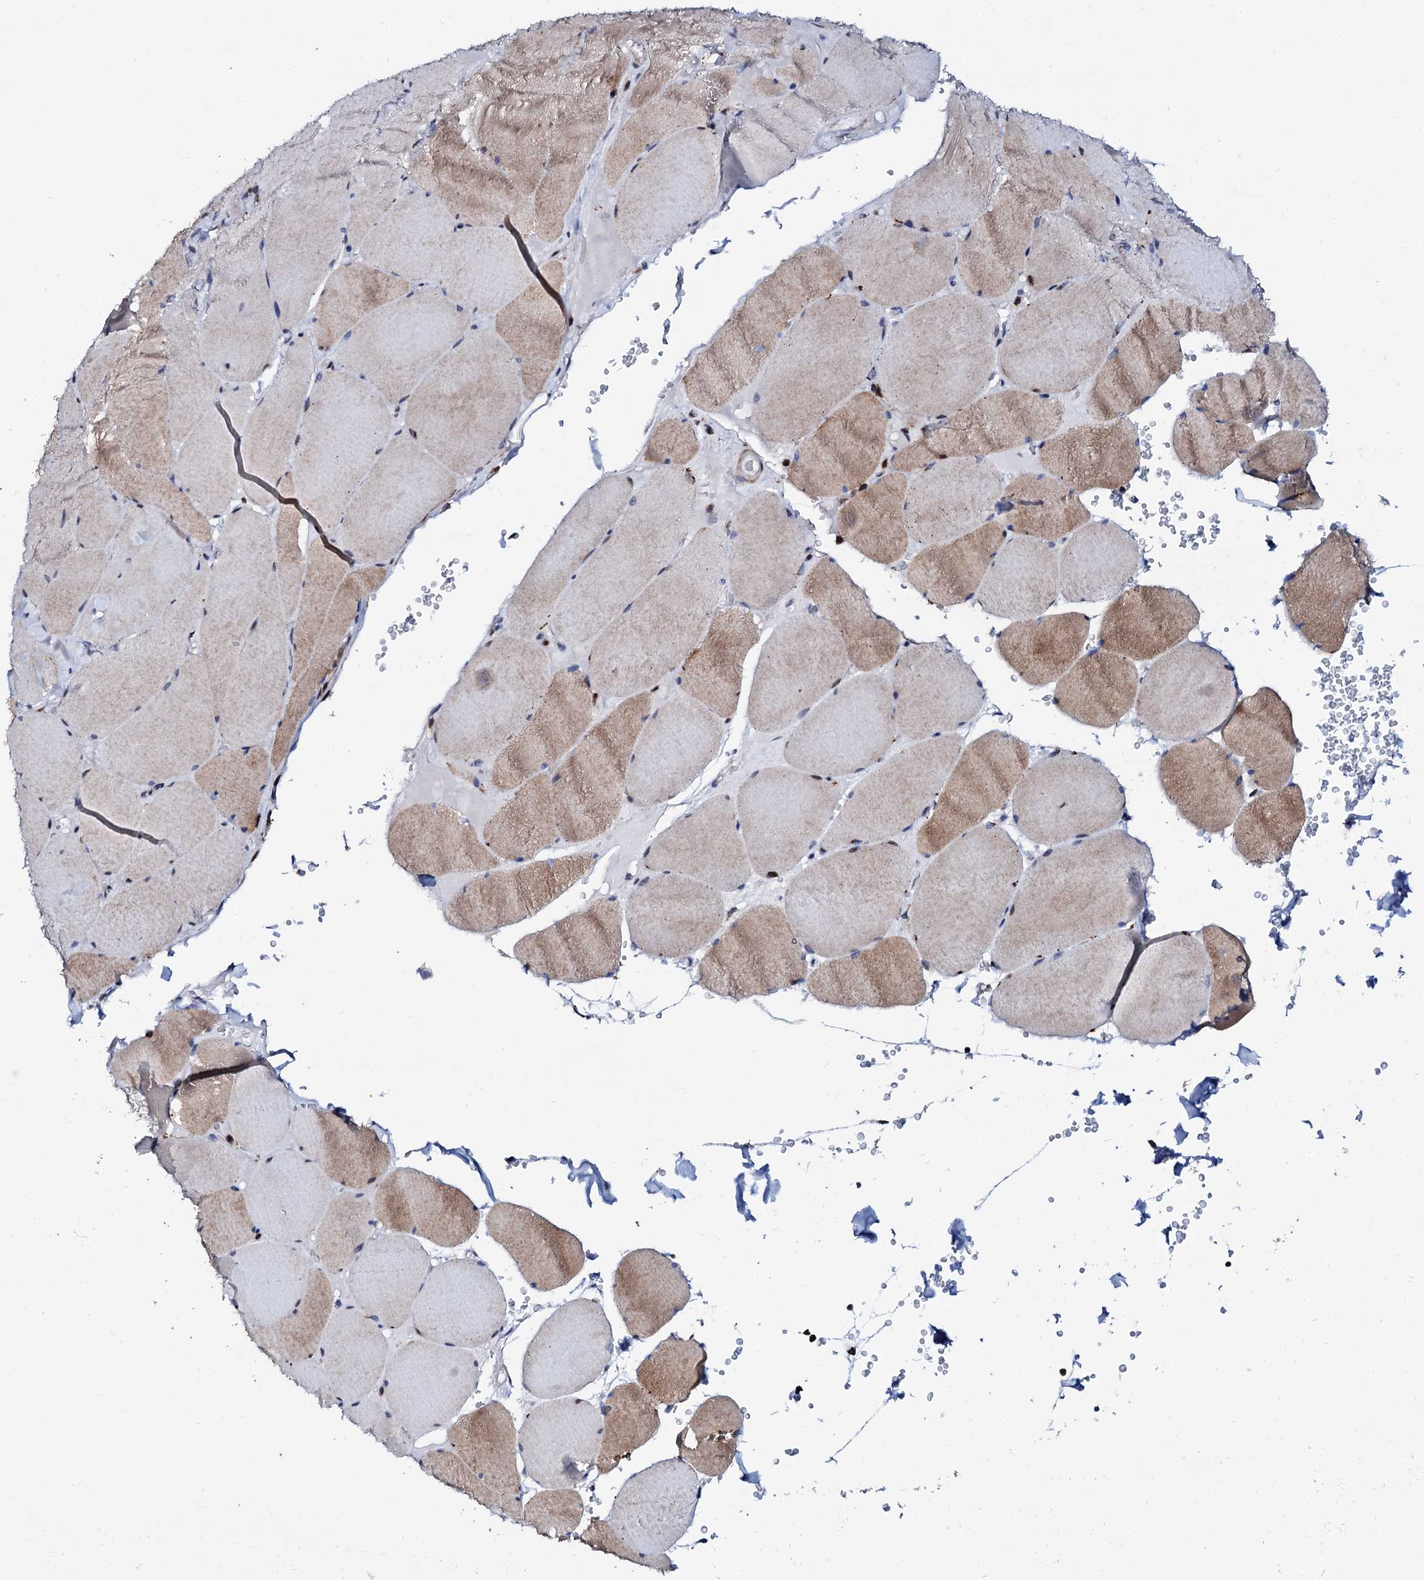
{"staining": {"intensity": "moderate", "quantity": "<25%", "location": "cytoplasmic/membranous"}, "tissue": "skeletal muscle", "cell_type": "Myocytes", "image_type": "normal", "snomed": [{"axis": "morphology", "description": "Normal tissue, NOS"}, {"axis": "topography", "description": "Skeletal muscle"}, {"axis": "topography", "description": "Head-Neck"}], "caption": "Protein analysis of normal skeletal muscle demonstrates moderate cytoplasmic/membranous staining in about <25% of myocytes.", "gene": "TCIRG1", "patient": {"sex": "male", "age": 66}}